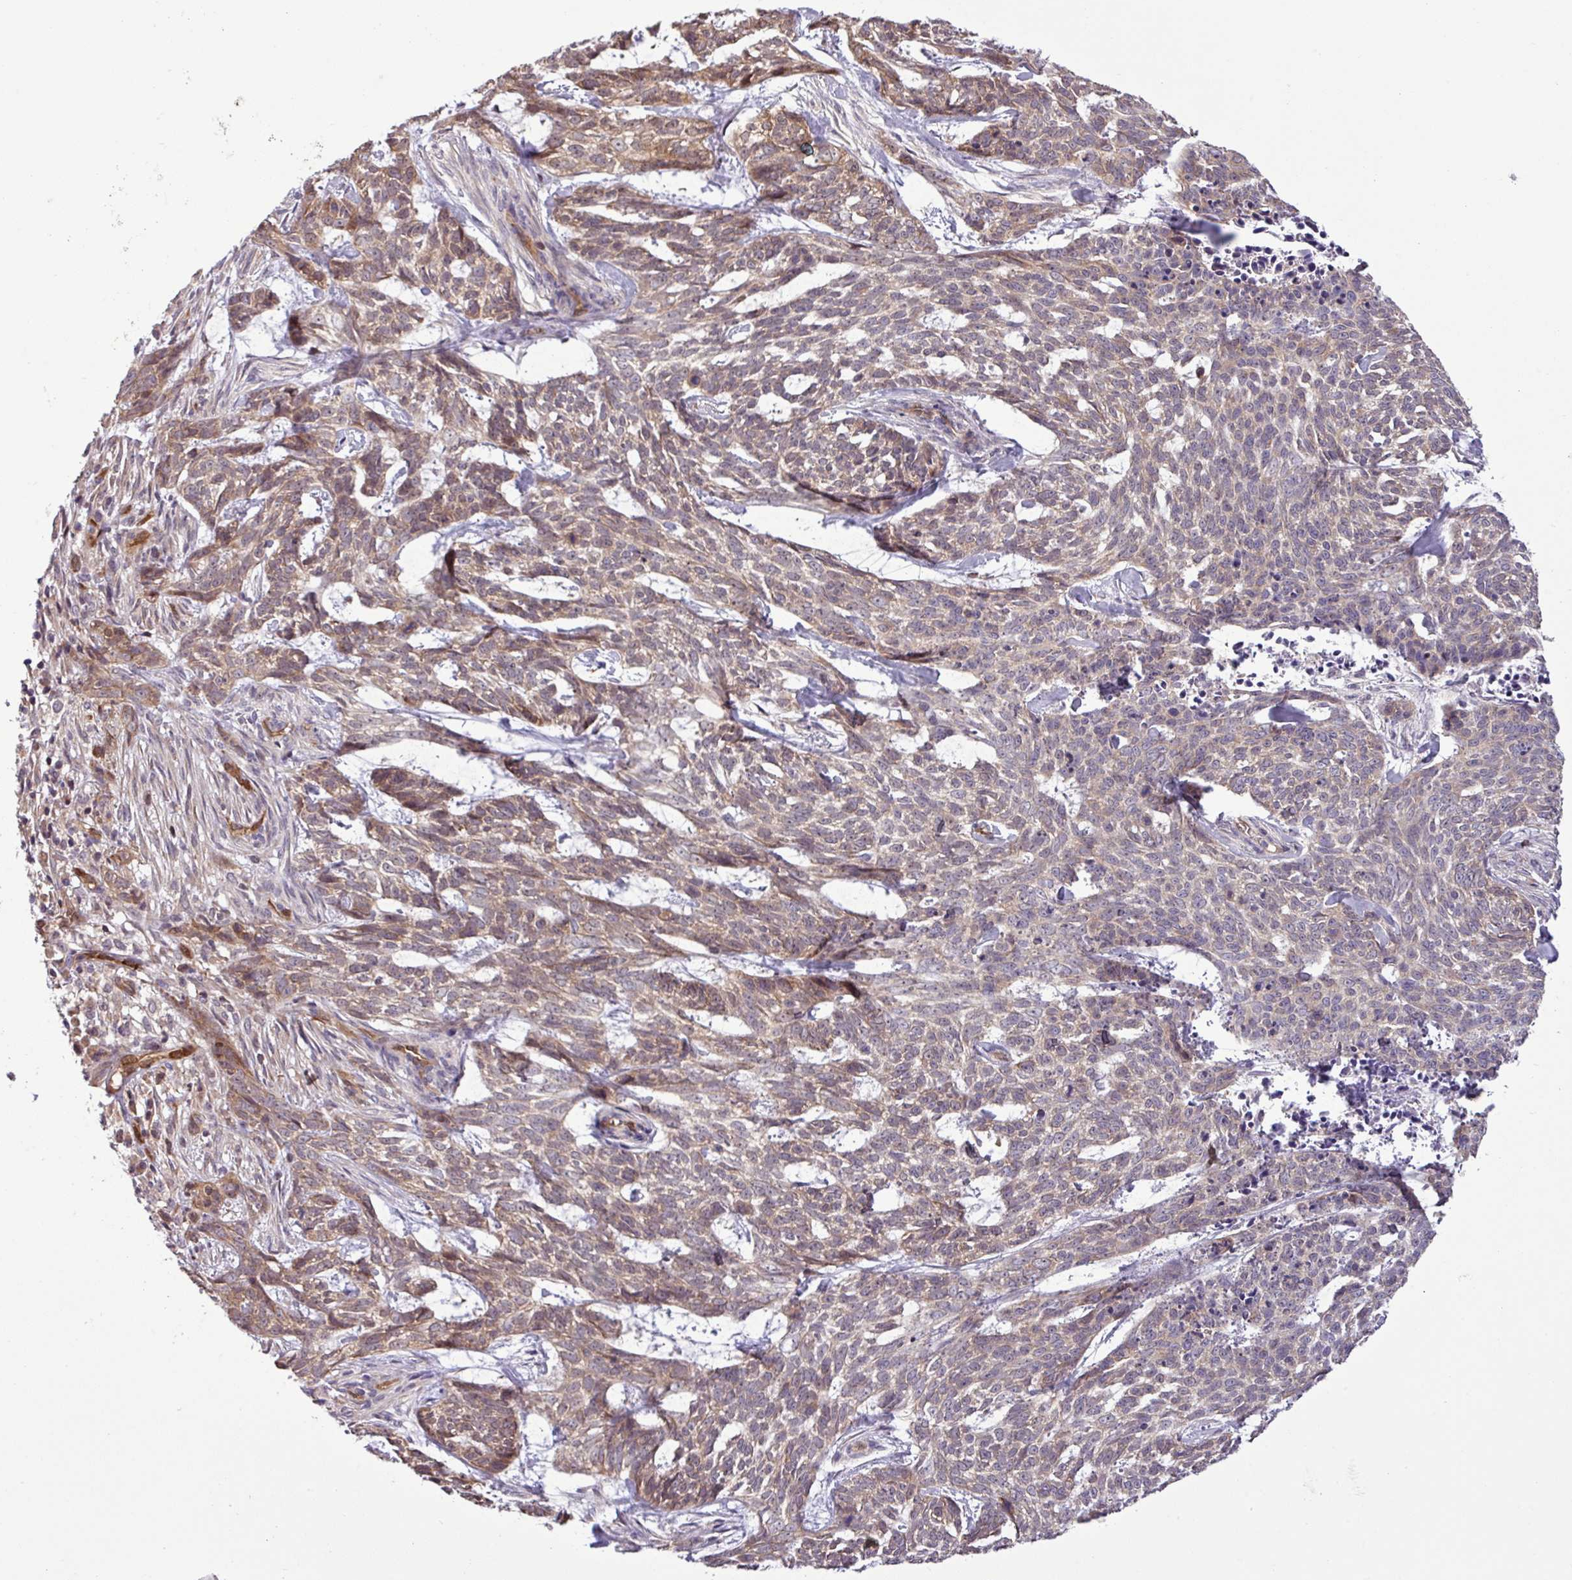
{"staining": {"intensity": "weak", "quantity": "25%-75%", "location": "cytoplasmic/membranous"}, "tissue": "skin cancer", "cell_type": "Tumor cells", "image_type": "cancer", "snomed": [{"axis": "morphology", "description": "Basal cell carcinoma"}, {"axis": "topography", "description": "Skin"}], "caption": "Immunohistochemical staining of basal cell carcinoma (skin) exhibits low levels of weak cytoplasmic/membranous positivity in approximately 25%-75% of tumor cells. The protein of interest is stained brown, and the nuclei are stained in blue (DAB (3,3'-diaminobenzidine) IHC with brightfield microscopy, high magnification).", "gene": "CARHSP1", "patient": {"sex": "female", "age": 93}}